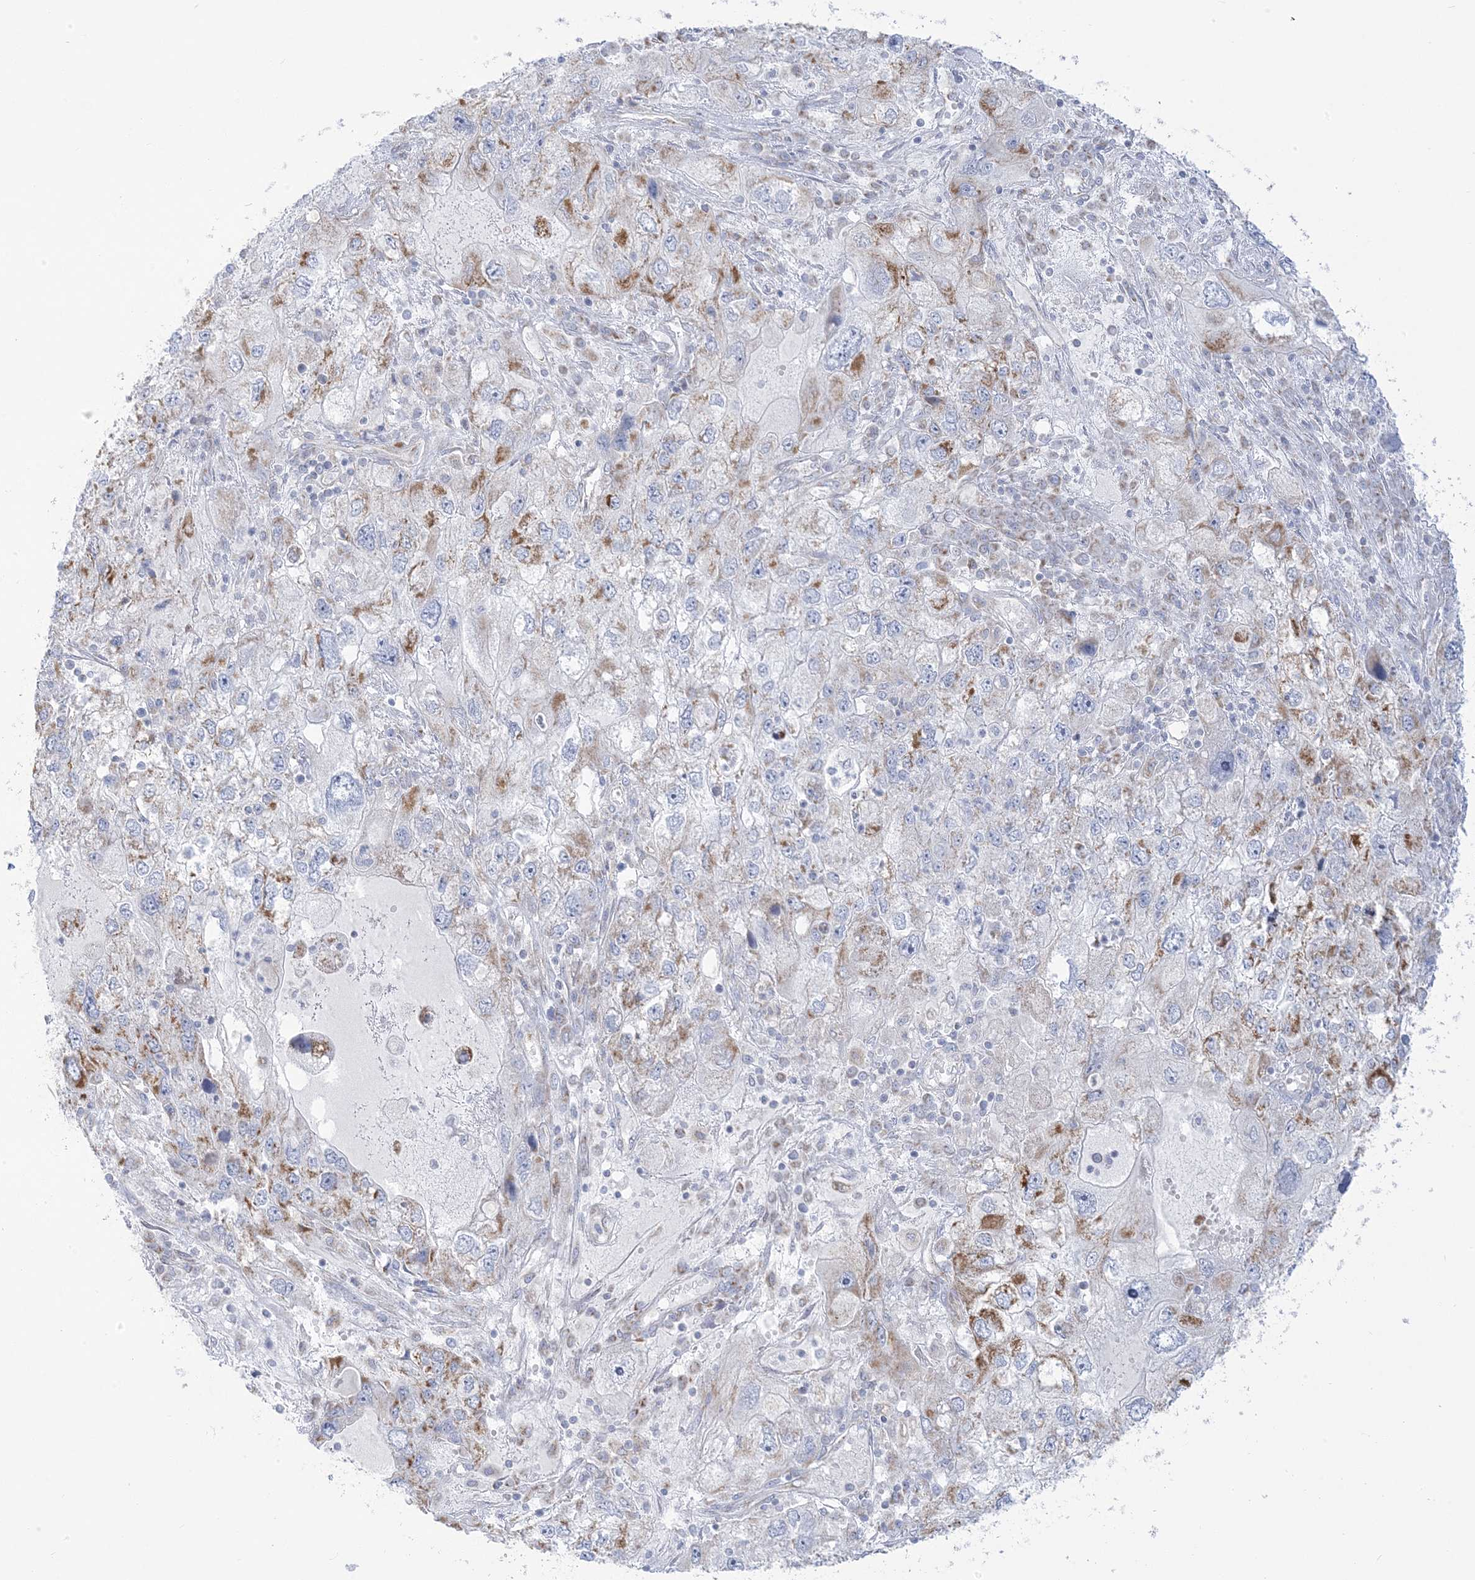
{"staining": {"intensity": "moderate", "quantity": "<25%", "location": "cytoplasmic/membranous"}, "tissue": "endometrial cancer", "cell_type": "Tumor cells", "image_type": "cancer", "snomed": [{"axis": "morphology", "description": "Adenocarcinoma, NOS"}, {"axis": "topography", "description": "Endometrium"}], "caption": "Human endometrial cancer (adenocarcinoma) stained for a protein (brown) demonstrates moderate cytoplasmic/membranous positive expression in about <25% of tumor cells.", "gene": "PCCB", "patient": {"sex": "female", "age": 49}}